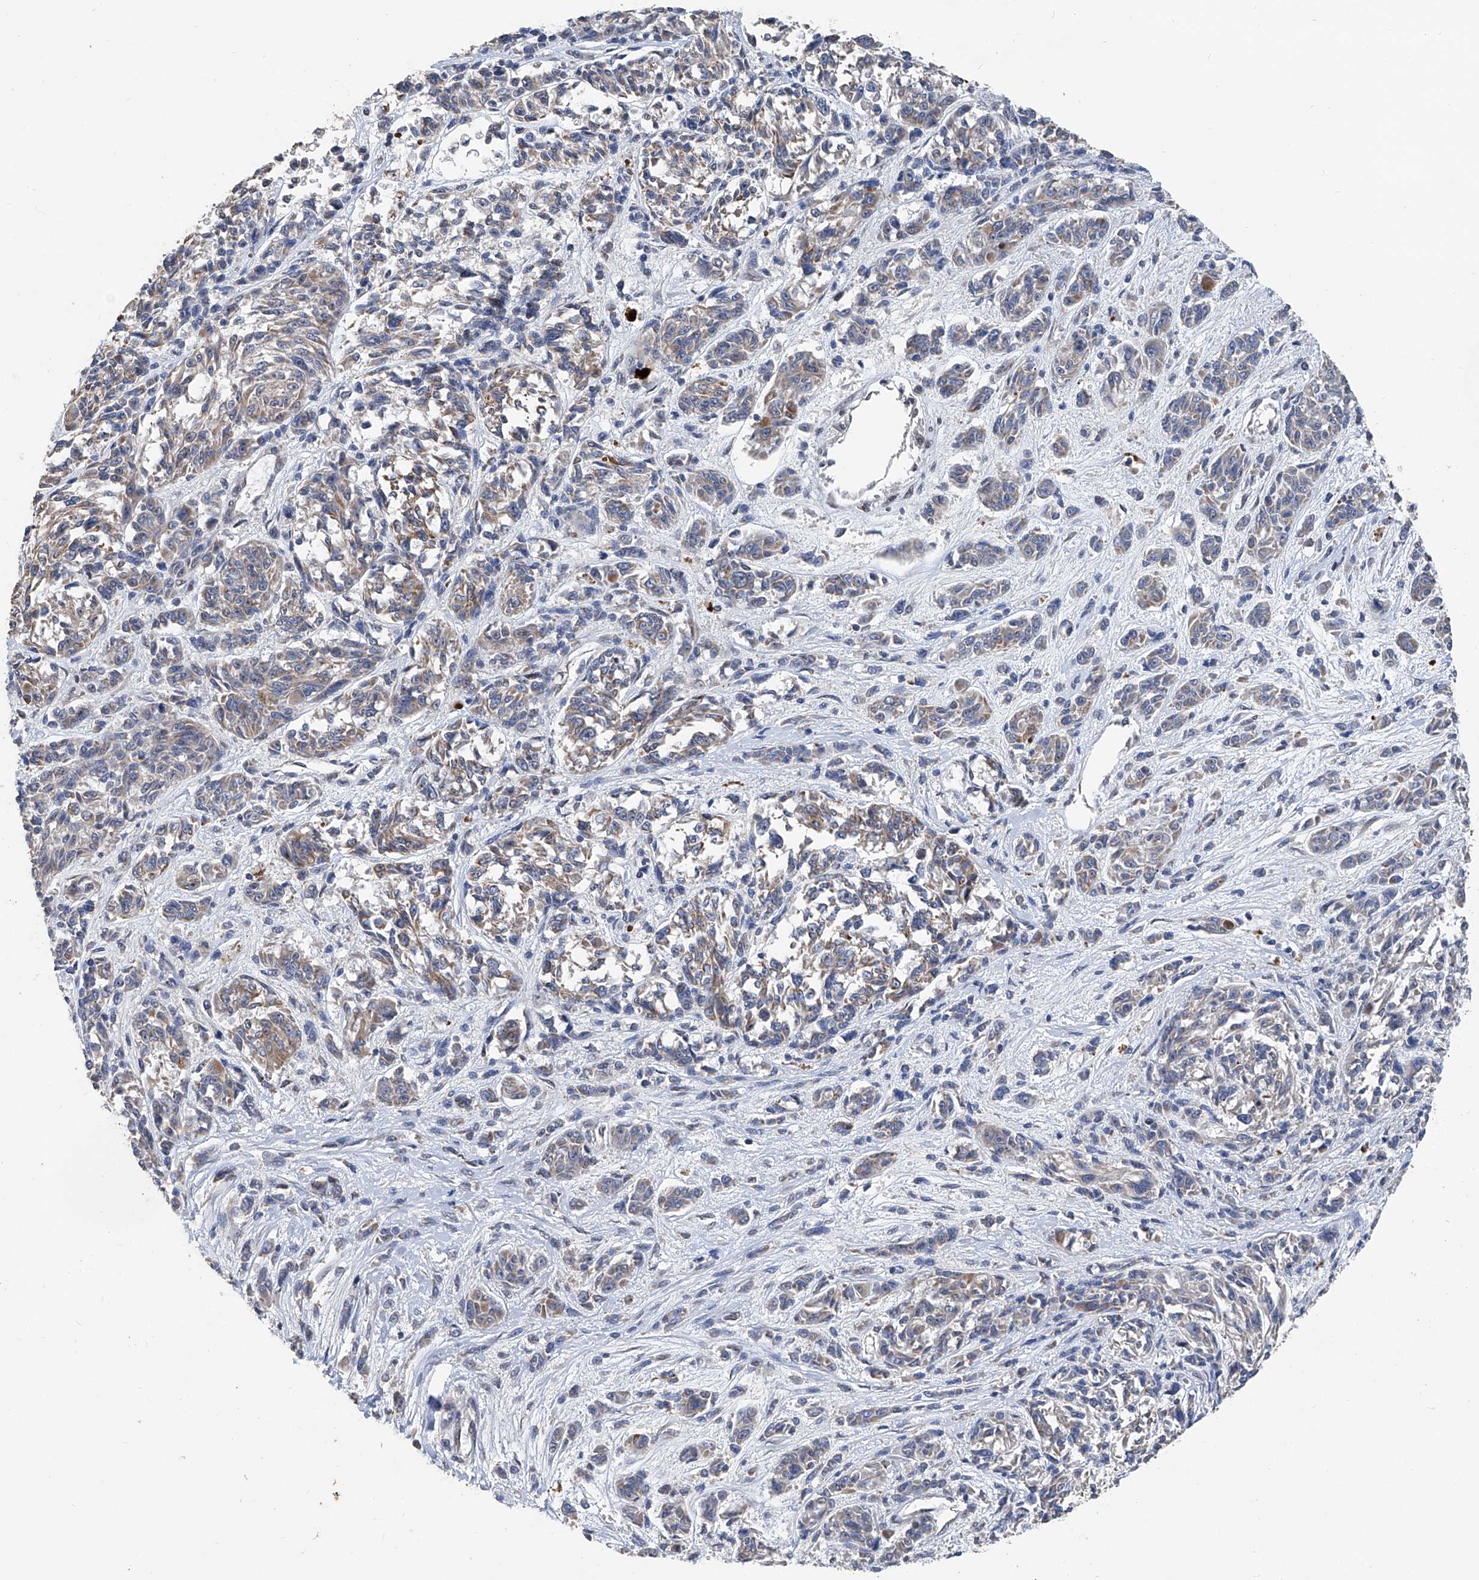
{"staining": {"intensity": "weak", "quantity": "25%-75%", "location": "cytoplasmic/membranous"}, "tissue": "melanoma", "cell_type": "Tumor cells", "image_type": "cancer", "snomed": [{"axis": "morphology", "description": "Malignant melanoma, NOS"}, {"axis": "topography", "description": "Skin"}], "caption": "This is a histology image of immunohistochemistry (IHC) staining of melanoma, which shows weak positivity in the cytoplasmic/membranous of tumor cells.", "gene": "BCKDHB", "patient": {"sex": "male", "age": 53}}